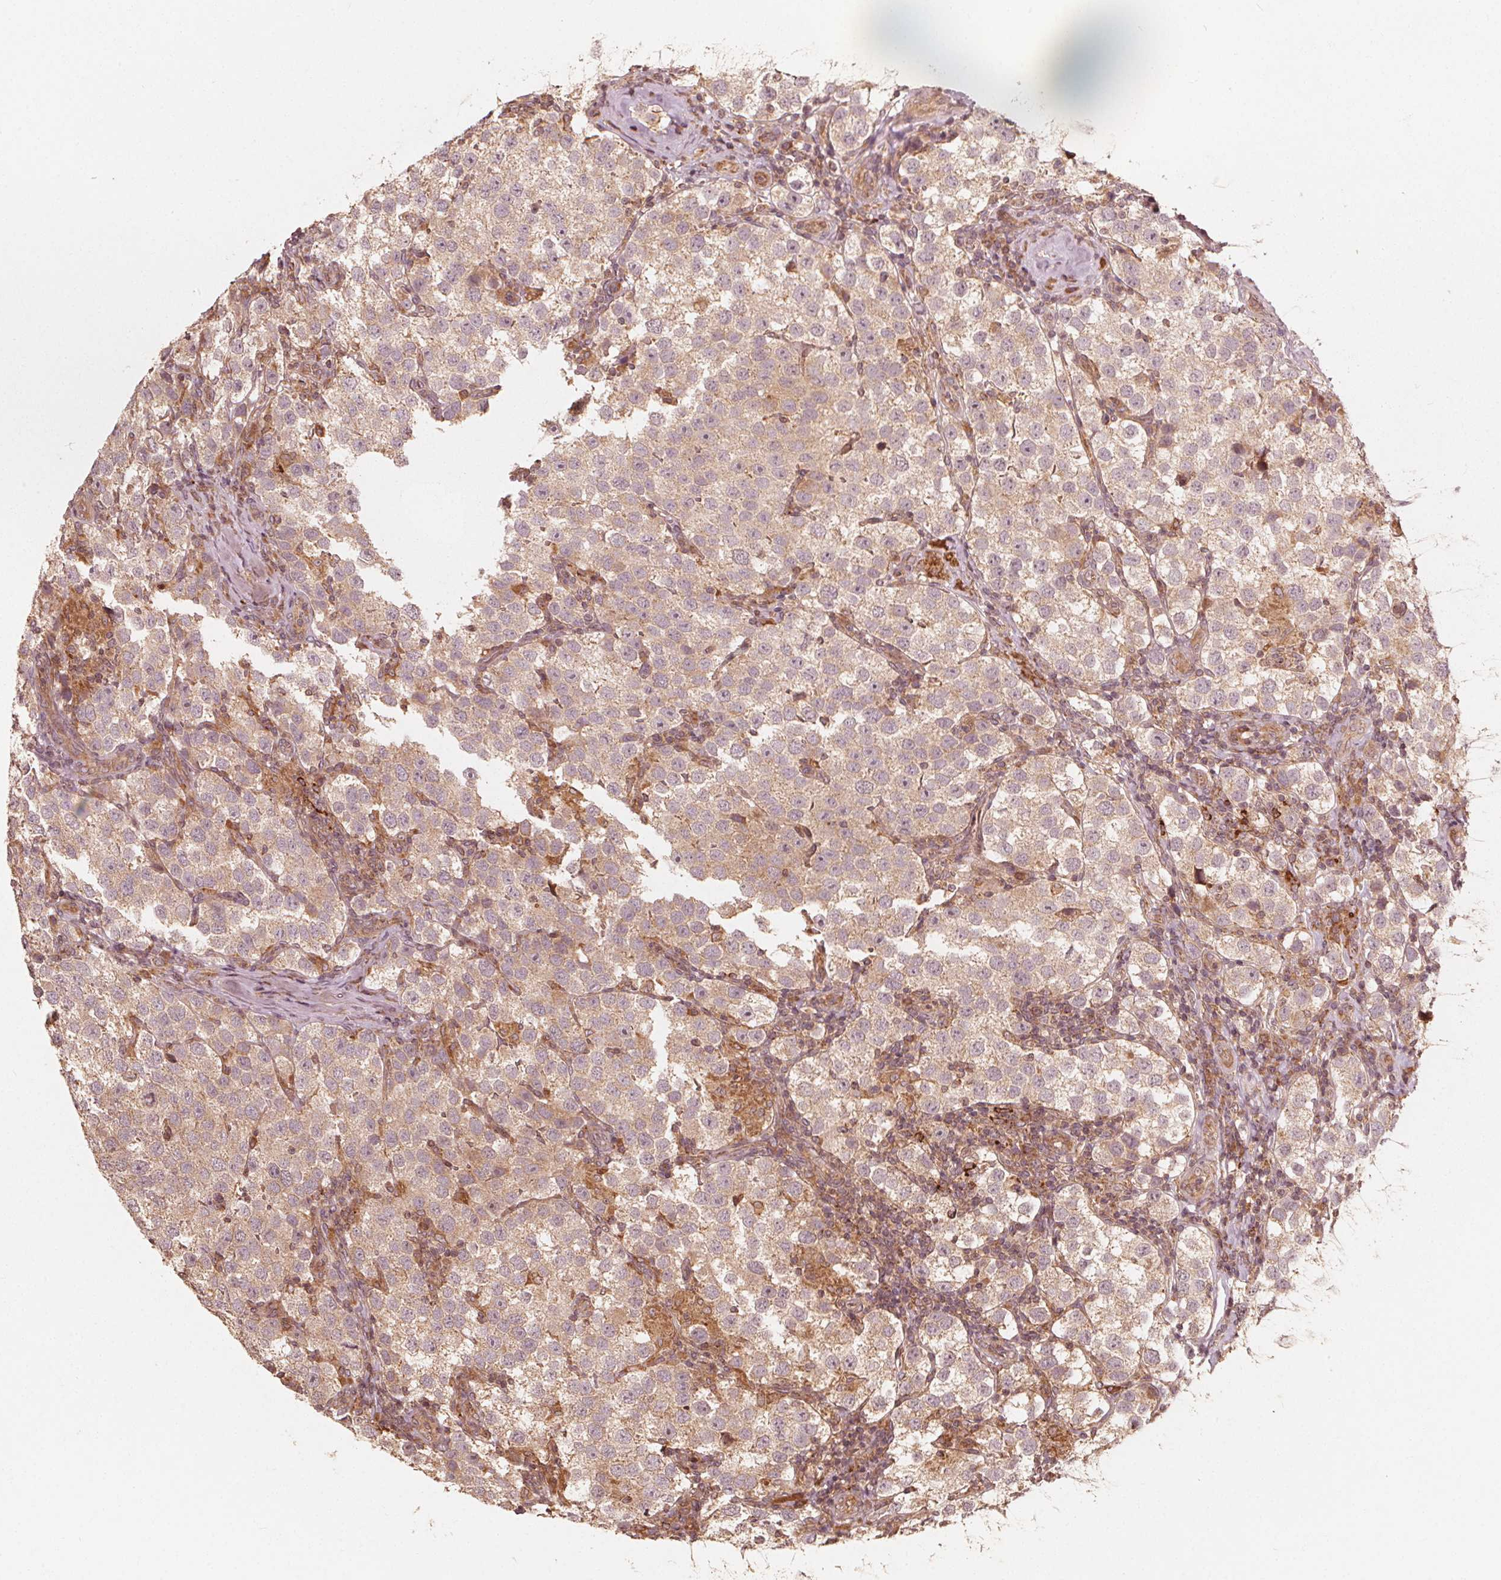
{"staining": {"intensity": "weak", "quantity": ">75%", "location": "cytoplasmic/membranous"}, "tissue": "testis cancer", "cell_type": "Tumor cells", "image_type": "cancer", "snomed": [{"axis": "morphology", "description": "Seminoma, NOS"}, {"axis": "topography", "description": "Testis"}], "caption": "Immunohistochemical staining of testis seminoma exhibits low levels of weak cytoplasmic/membranous positivity in approximately >75% of tumor cells. (brown staining indicates protein expression, while blue staining denotes nuclei).", "gene": "NPC1", "patient": {"sex": "male", "age": 37}}